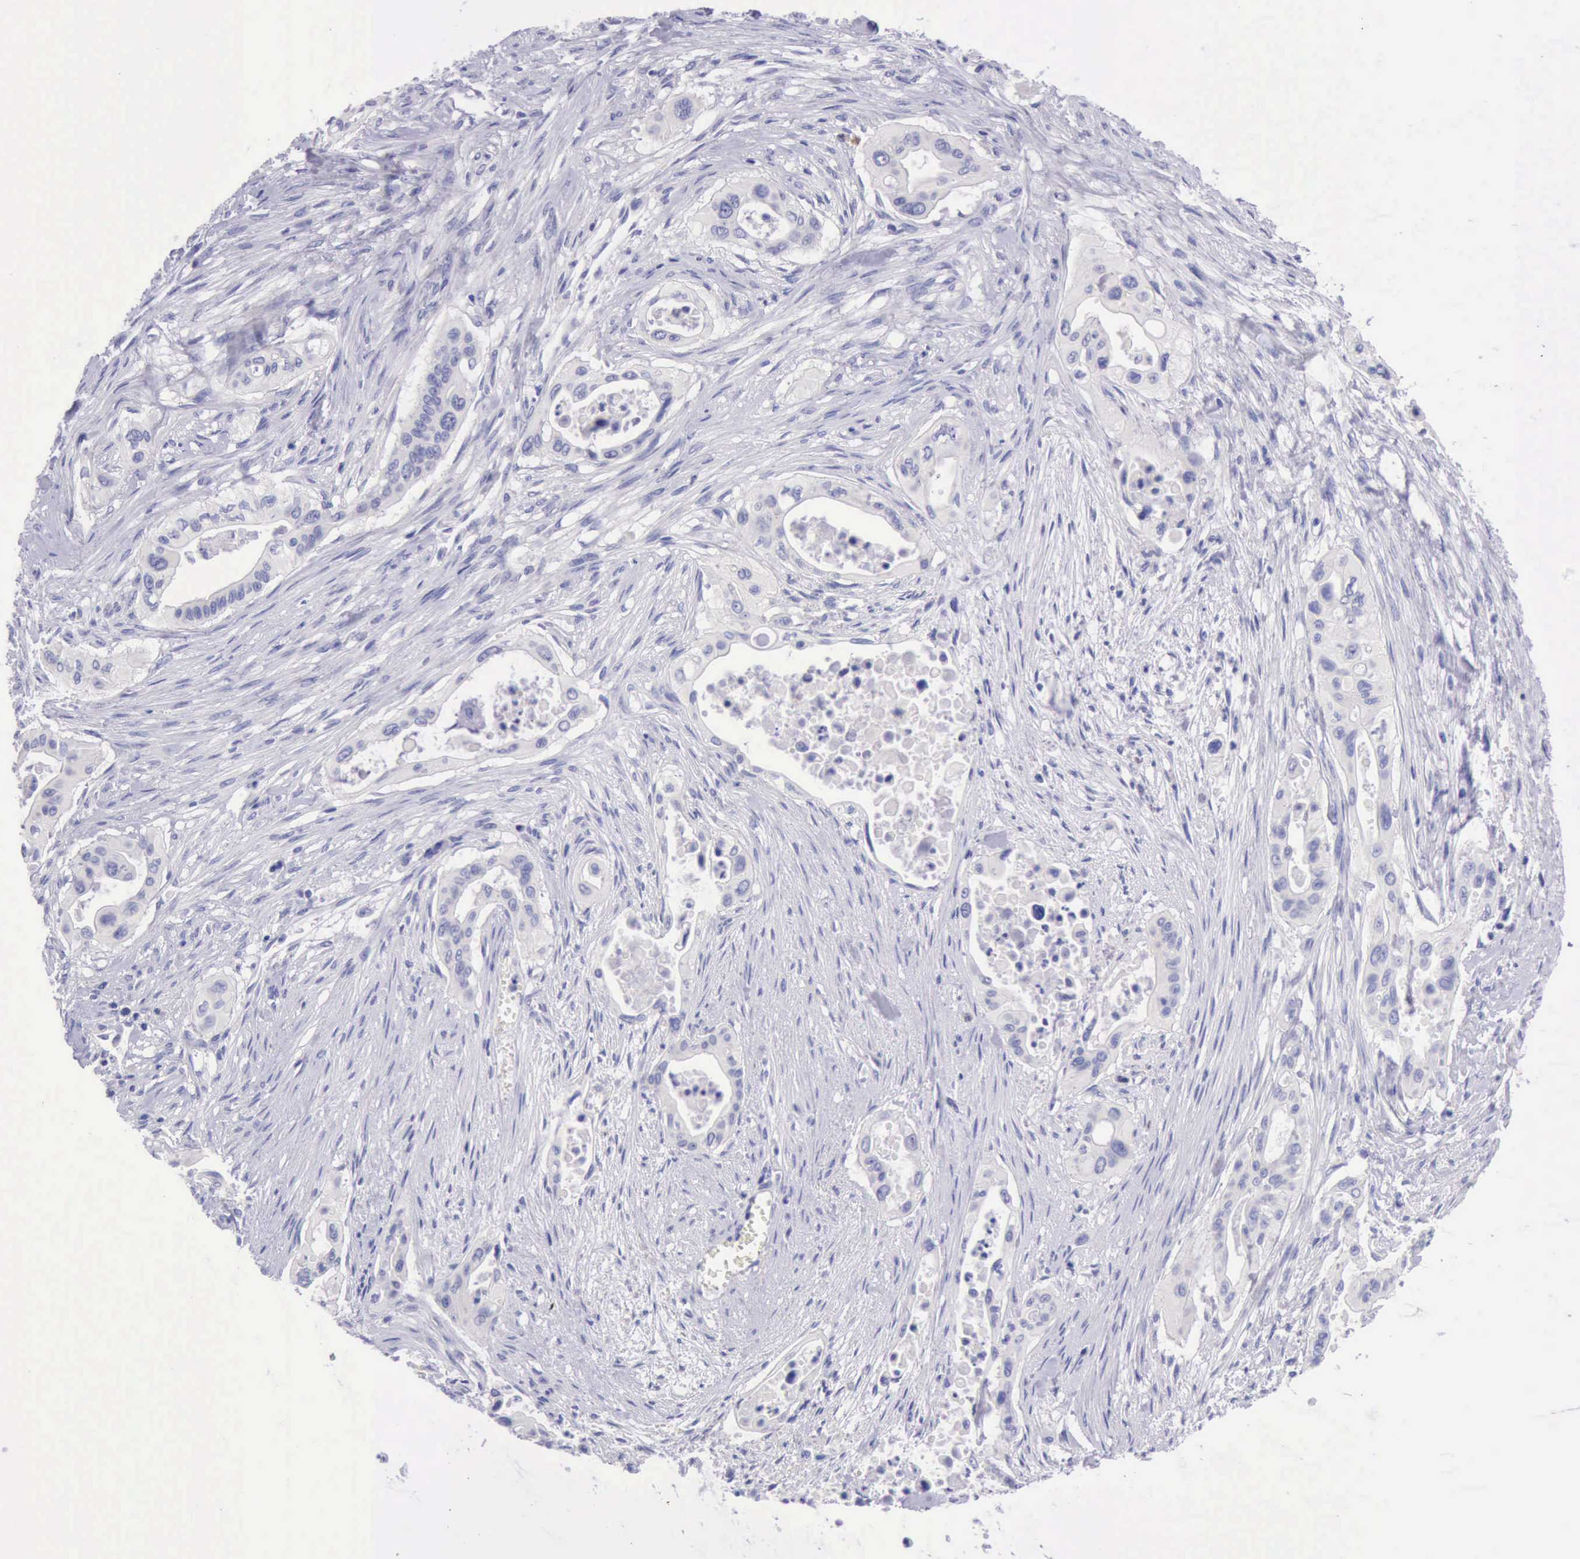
{"staining": {"intensity": "negative", "quantity": "none", "location": "none"}, "tissue": "pancreatic cancer", "cell_type": "Tumor cells", "image_type": "cancer", "snomed": [{"axis": "morphology", "description": "Adenocarcinoma, NOS"}, {"axis": "topography", "description": "Pancreas"}], "caption": "Immunohistochemistry (IHC) histopathology image of neoplastic tissue: human pancreatic cancer (adenocarcinoma) stained with DAB displays no significant protein expression in tumor cells. (DAB IHC visualized using brightfield microscopy, high magnification).", "gene": "LRFN5", "patient": {"sex": "male", "age": 77}}